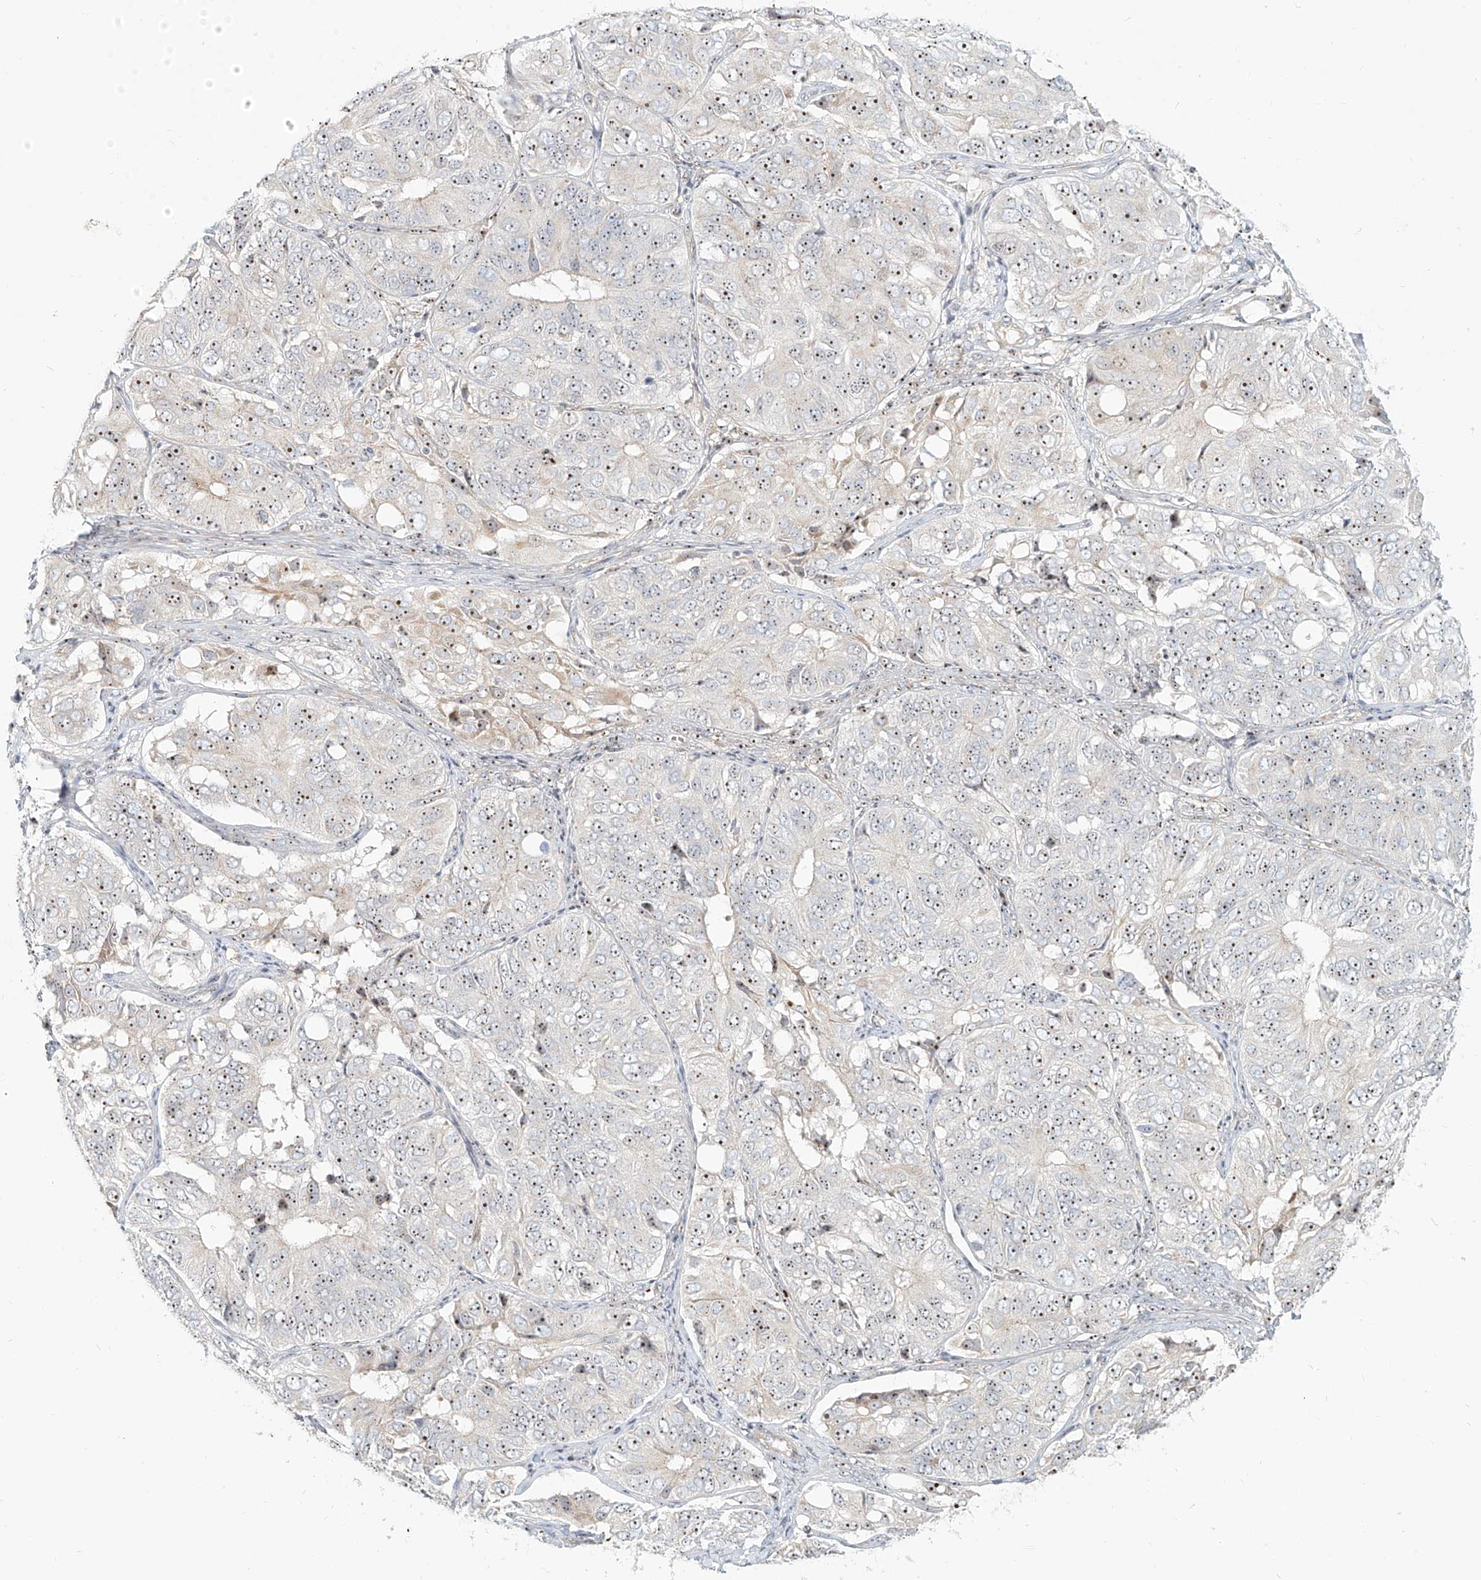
{"staining": {"intensity": "moderate", "quantity": ">75%", "location": "nuclear"}, "tissue": "ovarian cancer", "cell_type": "Tumor cells", "image_type": "cancer", "snomed": [{"axis": "morphology", "description": "Carcinoma, endometroid"}, {"axis": "topography", "description": "Ovary"}], "caption": "Tumor cells show moderate nuclear staining in about >75% of cells in ovarian cancer.", "gene": "BYSL", "patient": {"sex": "female", "age": 51}}